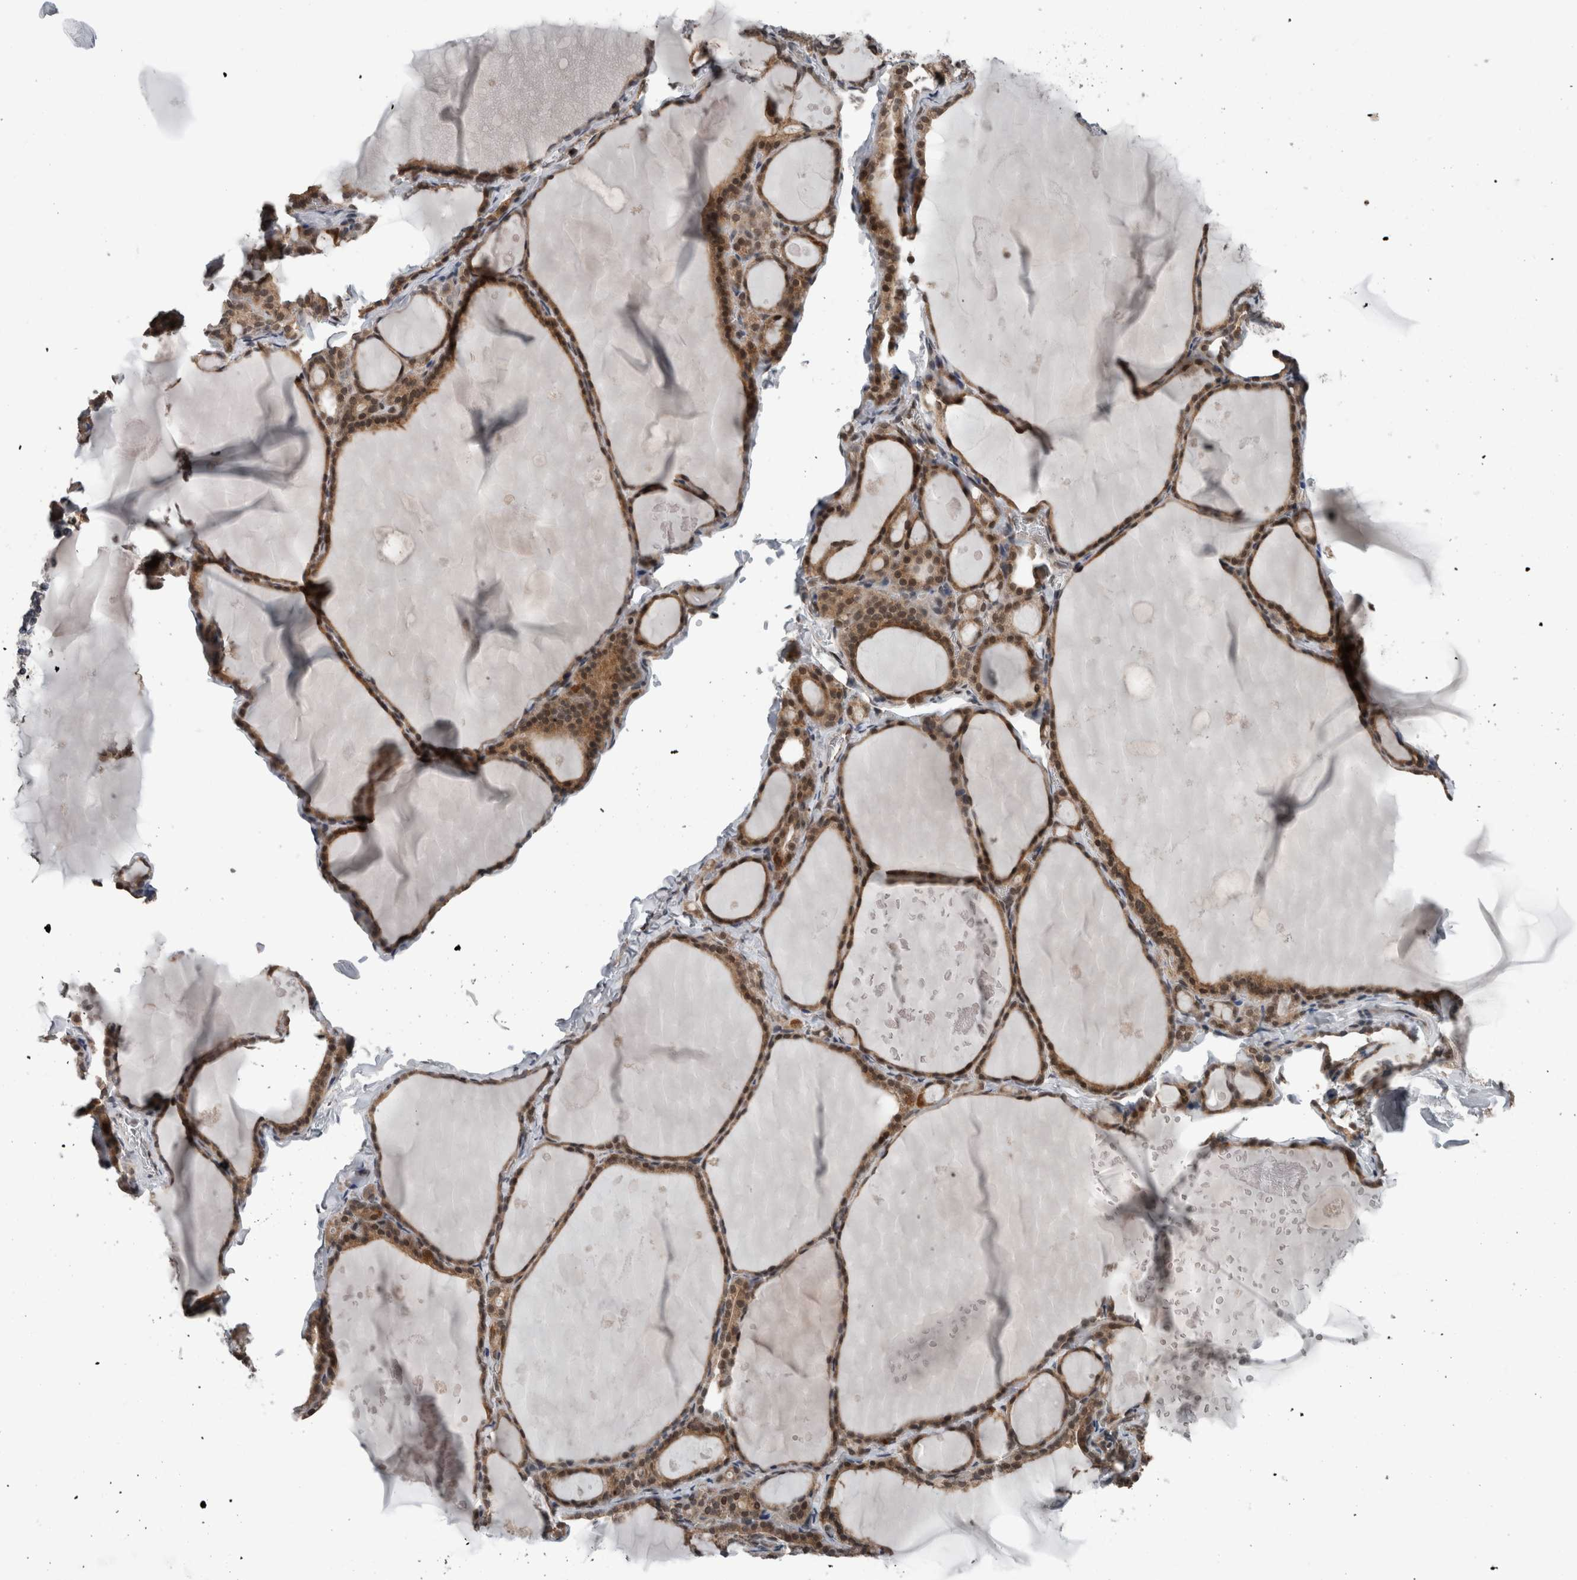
{"staining": {"intensity": "moderate", "quantity": ">75%", "location": "cytoplasmic/membranous,nuclear"}, "tissue": "thyroid gland", "cell_type": "Glandular cells", "image_type": "normal", "snomed": [{"axis": "morphology", "description": "Normal tissue, NOS"}, {"axis": "topography", "description": "Thyroid gland"}], "caption": "Immunohistochemical staining of unremarkable thyroid gland shows medium levels of moderate cytoplasmic/membranous,nuclear positivity in approximately >75% of glandular cells.", "gene": "ENY2", "patient": {"sex": "male", "age": 56}}